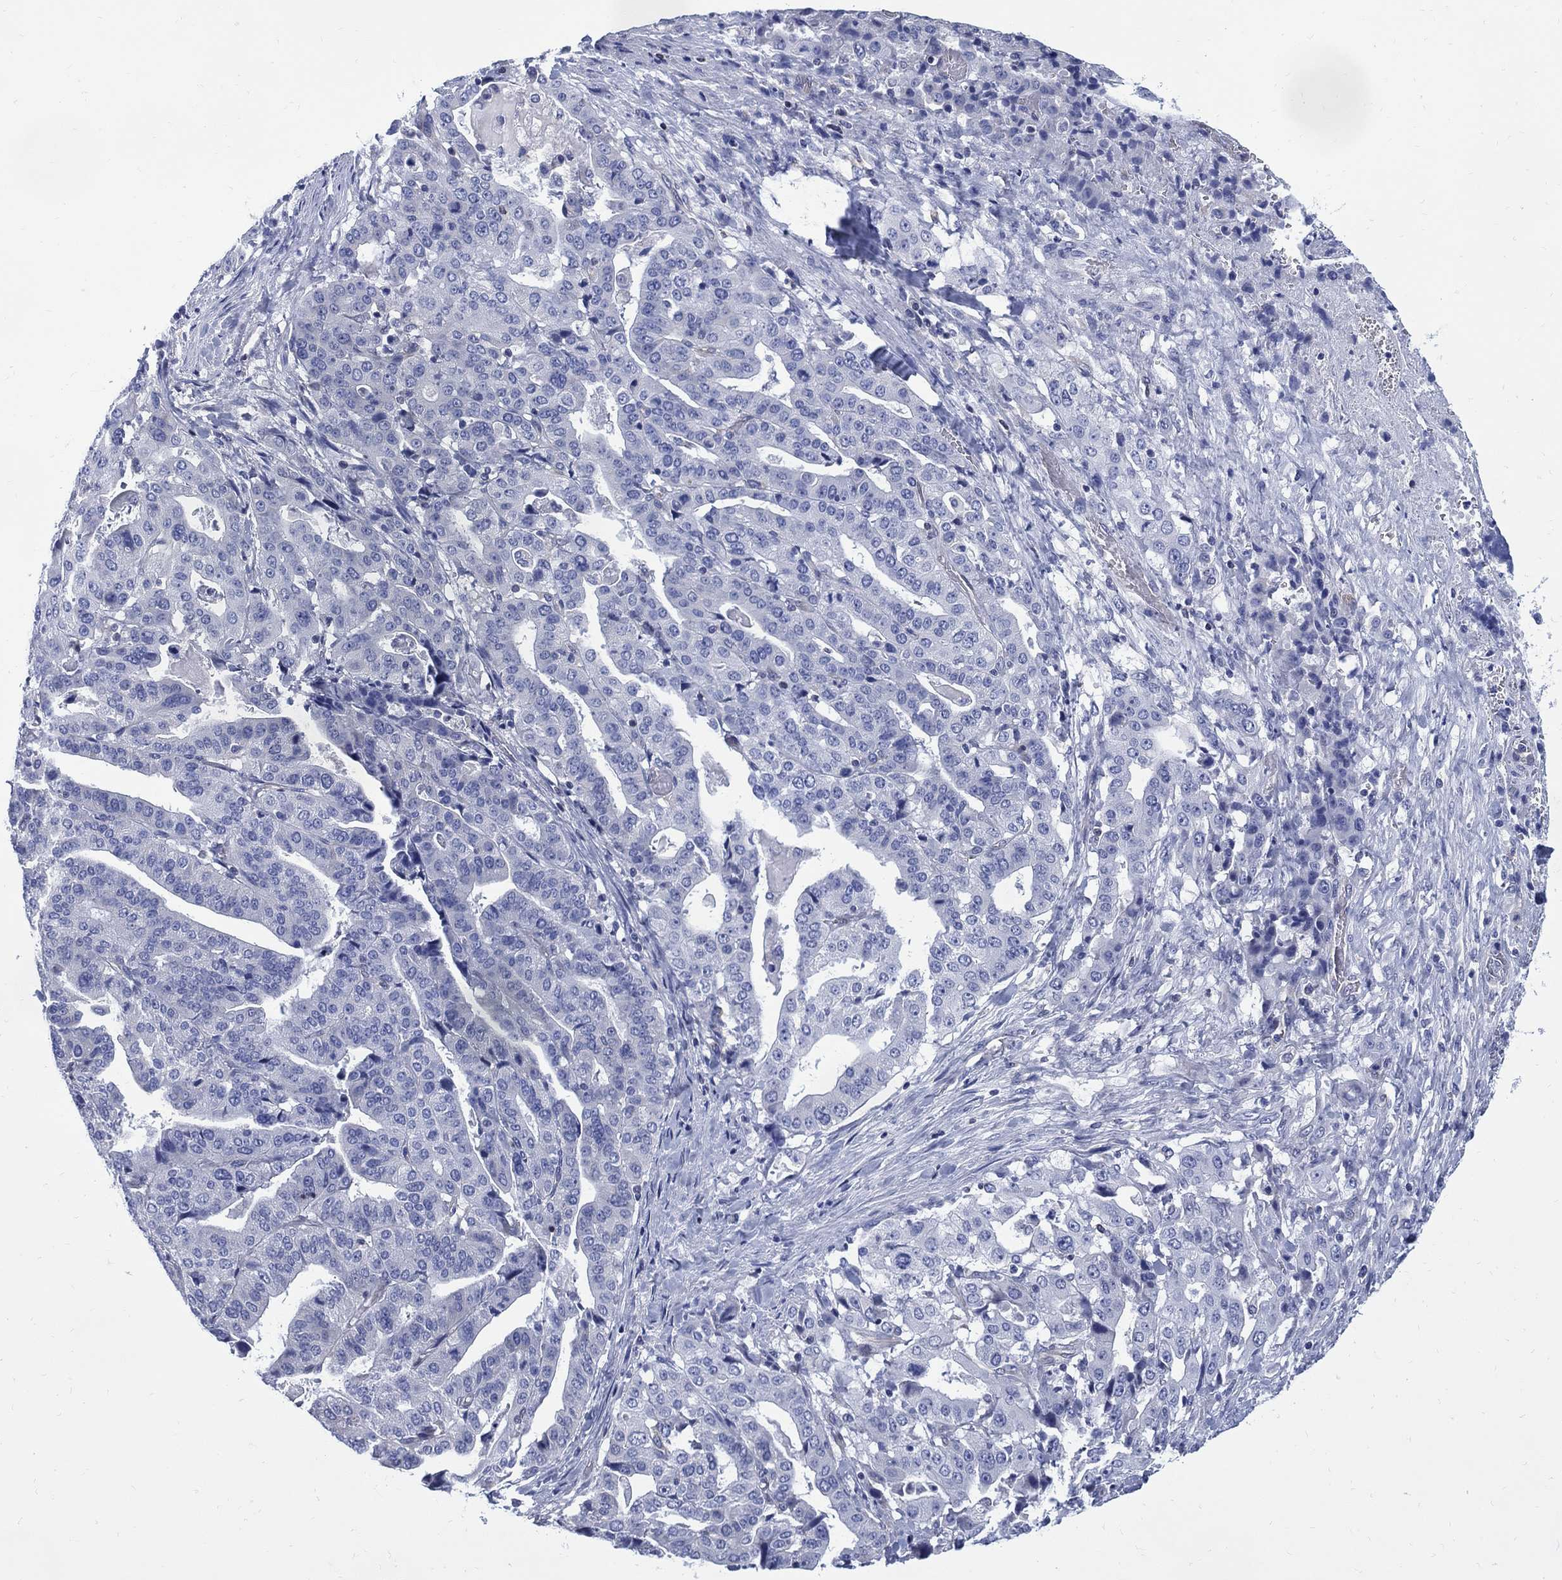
{"staining": {"intensity": "negative", "quantity": "none", "location": "none"}, "tissue": "stomach cancer", "cell_type": "Tumor cells", "image_type": "cancer", "snomed": [{"axis": "morphology", "description": "Adenocarcinoma, NOS"}, {"axis": "topography", "description": "Stomach"}], "caption": "This image is of adenocarcinoma (stomach) stained with immunohistochemistry (IHC) to label a protein in brown with the nuclei are counter-stained blue. There is no staining in tumor cells.", "gene": "DDI1", "patient": {"sex": "male", "age": 48}}